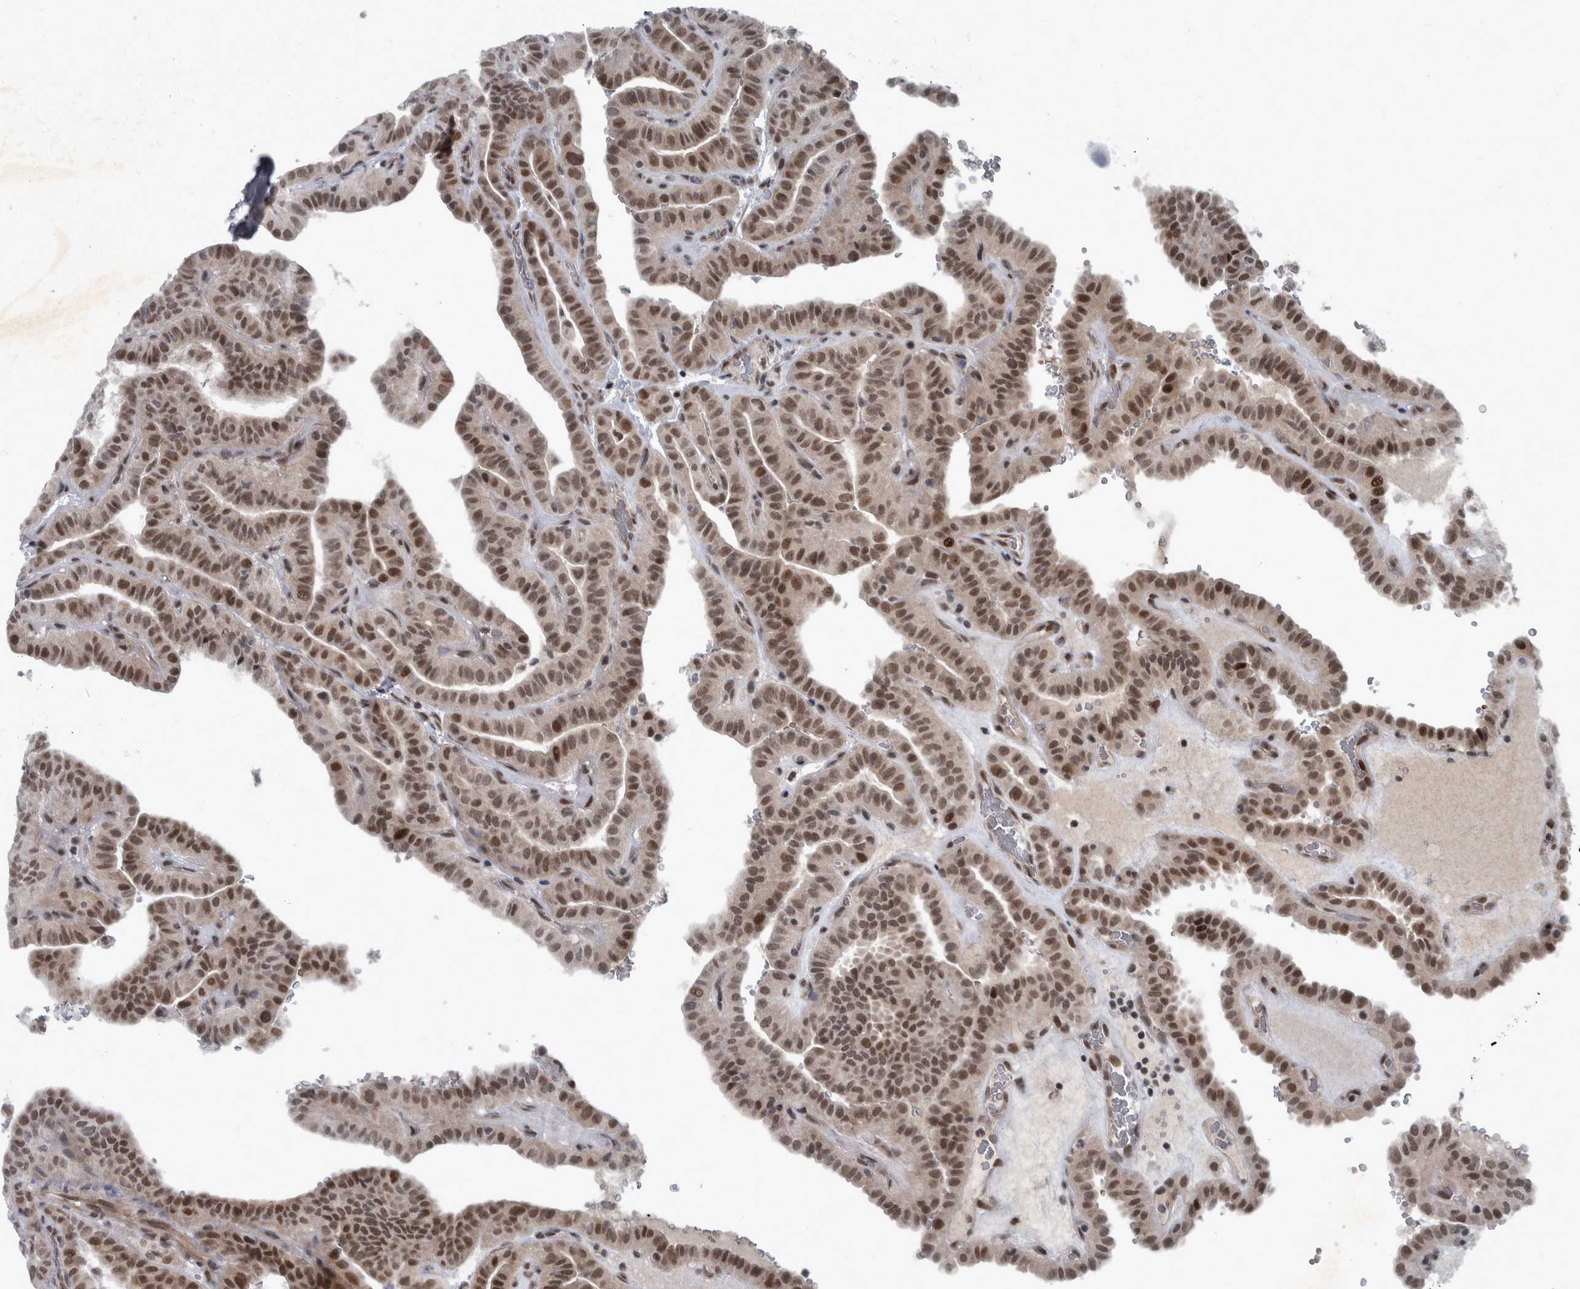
{"staining": {"intensity": "moderate", "quantity": ">75%", "location": "nuclear"}, "tissue": "thyroid cancer", "cell_type": "Tumor cells", "image_type": "cancer", "snomed": [{"axis": "morphology", "description": "Papillary adenocarcinoma, NOS"}, {"axis": "topography", "description": "Thyroid gland"}], "caption": "Thyroid cancer (papillary adenocarcinoma) was stained to show a protein in brown. There is medium levels of moderate nuclear expression in approximately >75% of tumor cells.", "gene": "WDR33", "patient": {"sex": "male", "age": 77}}